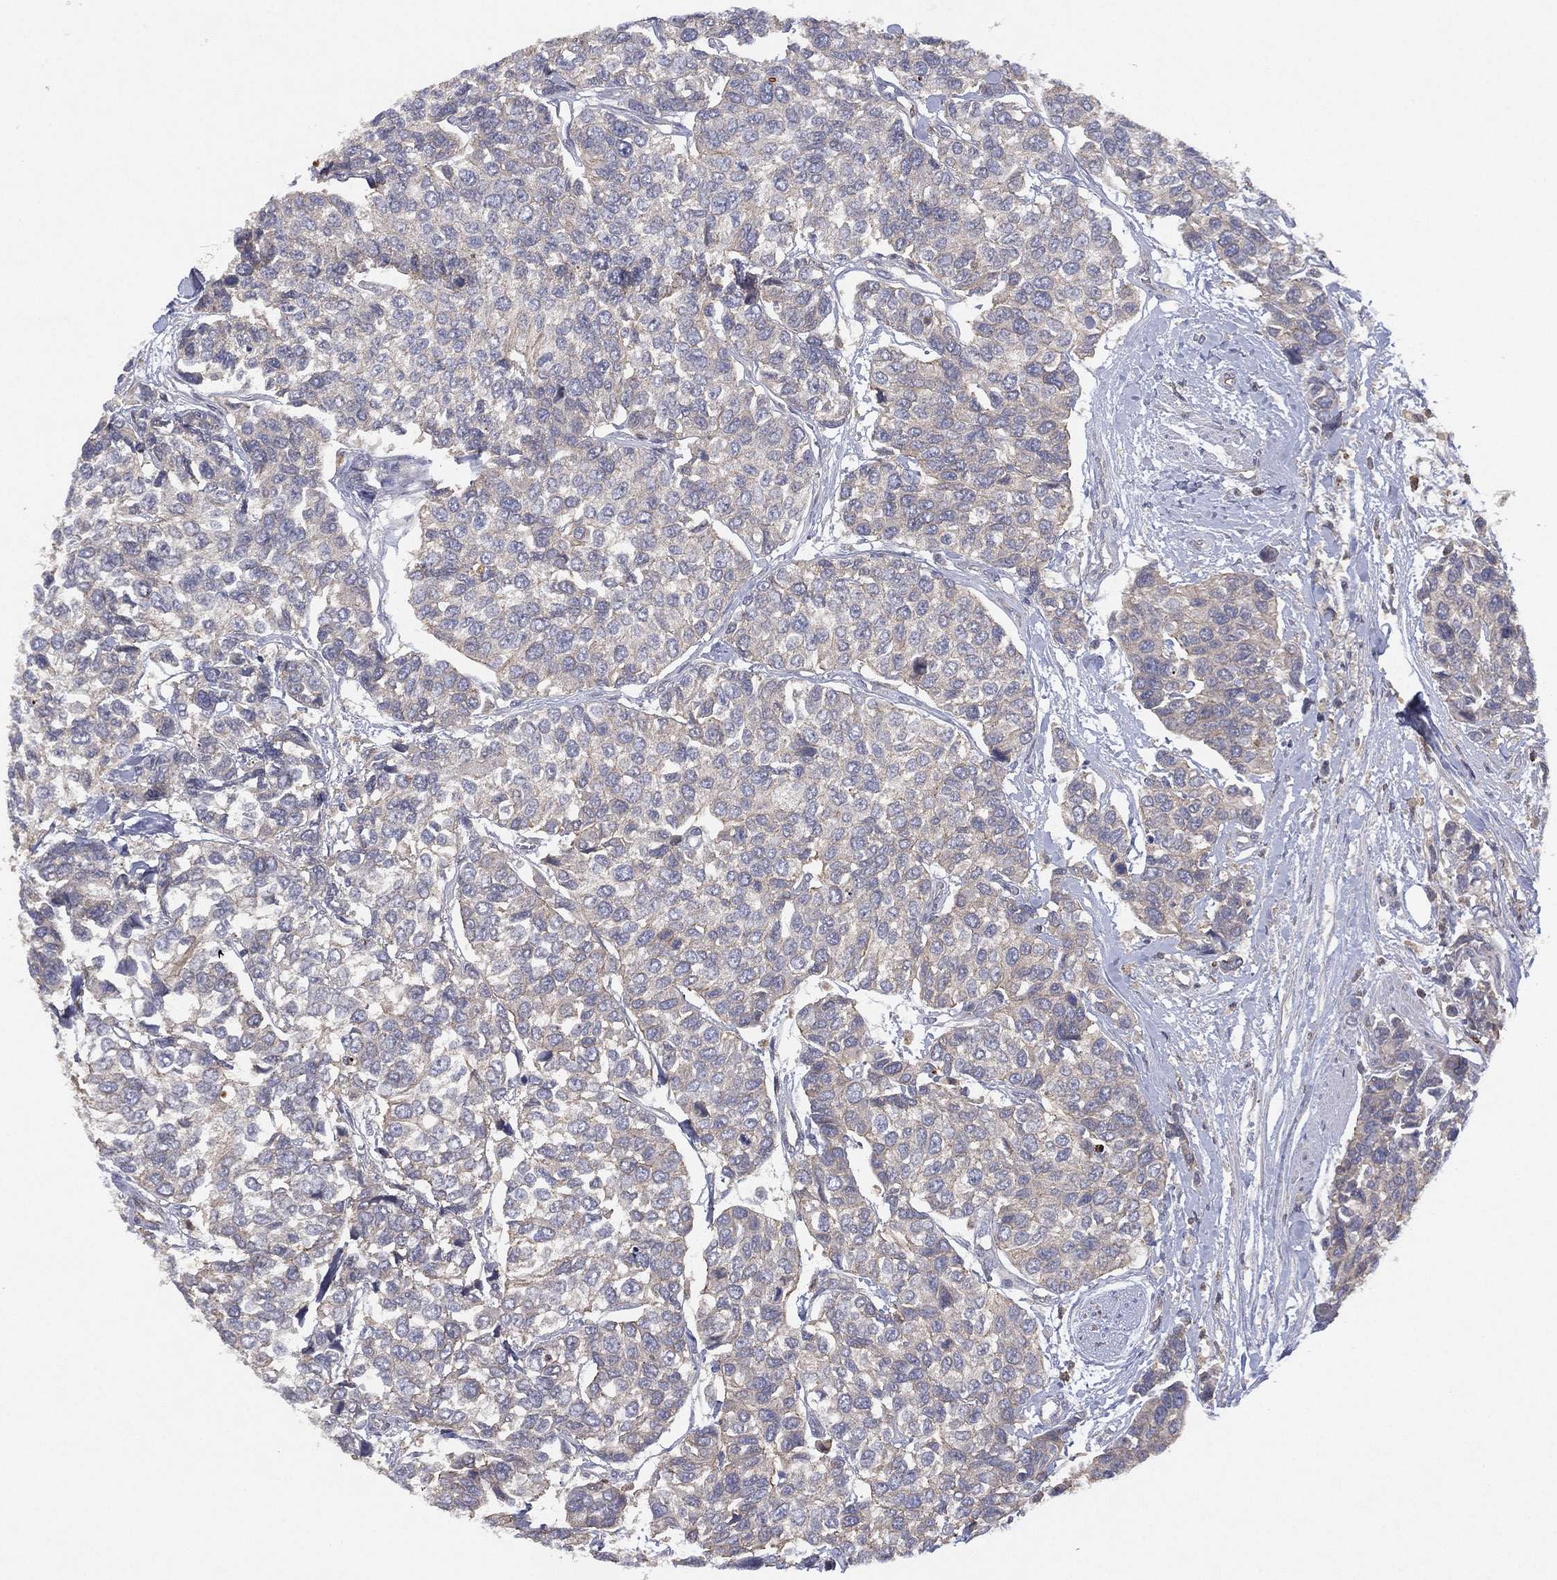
{"staining": {"intensity": "negative", "quantity": "none", "location": "none"}, "tissue": "urothelial cancer", "cell_type": "Tumor cells", "image_type": "cancer", "snomed": [{"axis": "morphology", "description": "Urothelial carcinoma, High grade"}, {"axis": "topography", "description": "Urinary bladder"}], "caption": "Urothelial cancer was stained to show a protein in brown. There is no significant expression in tumor cells. (Stains: DAB (3,3'-diaminobenzidine) immunohistochemistry with hematoxylin counter stain, Microscopy: brightfield microscopy at high magnification).", "gene": "DOCK8", "patient": {"sex": "male", "age": 77}}